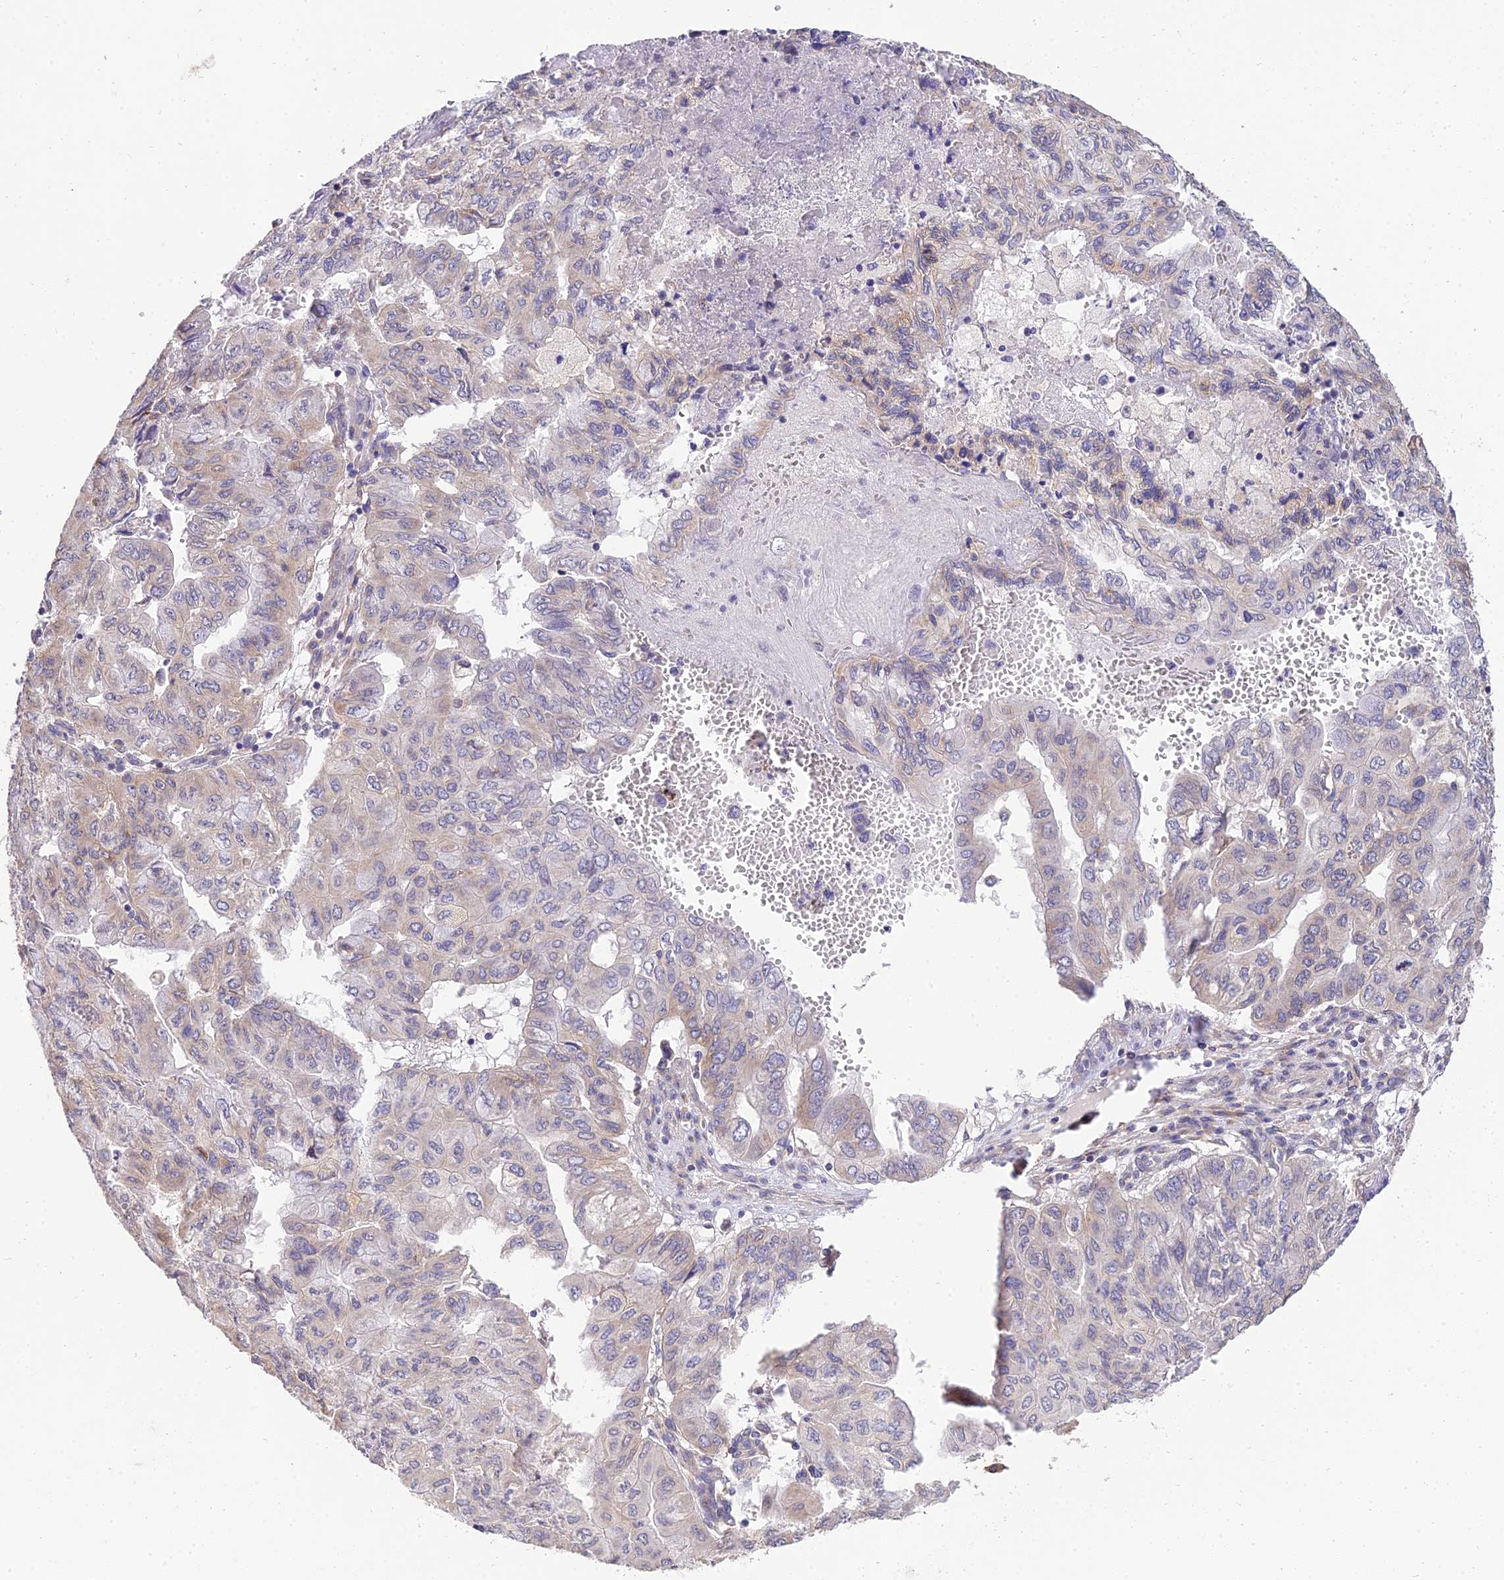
{"staining": {"intensity": "weak", "quantity": "25%-75%", "location": "cytoplasmic/membranous"}, "tissue": "pancreatic cancer", "cell_type": "Tumor cells", "image_type": "cancer", "snomed": [{"axis": "morphology", "description": "Adenocarcinoma, NOS"}, {"axis": "topography", "description": "Pancreas"}], "caption": "Brown immunohistochemical staining in pancreatic cancer (adenocarcinoma) exhibits weak cytoplasmic/membranous expression in about 25%-75% of tumor cells.", "gene": "ARL8B", "patient": {"sex": "male", "age": 51}}